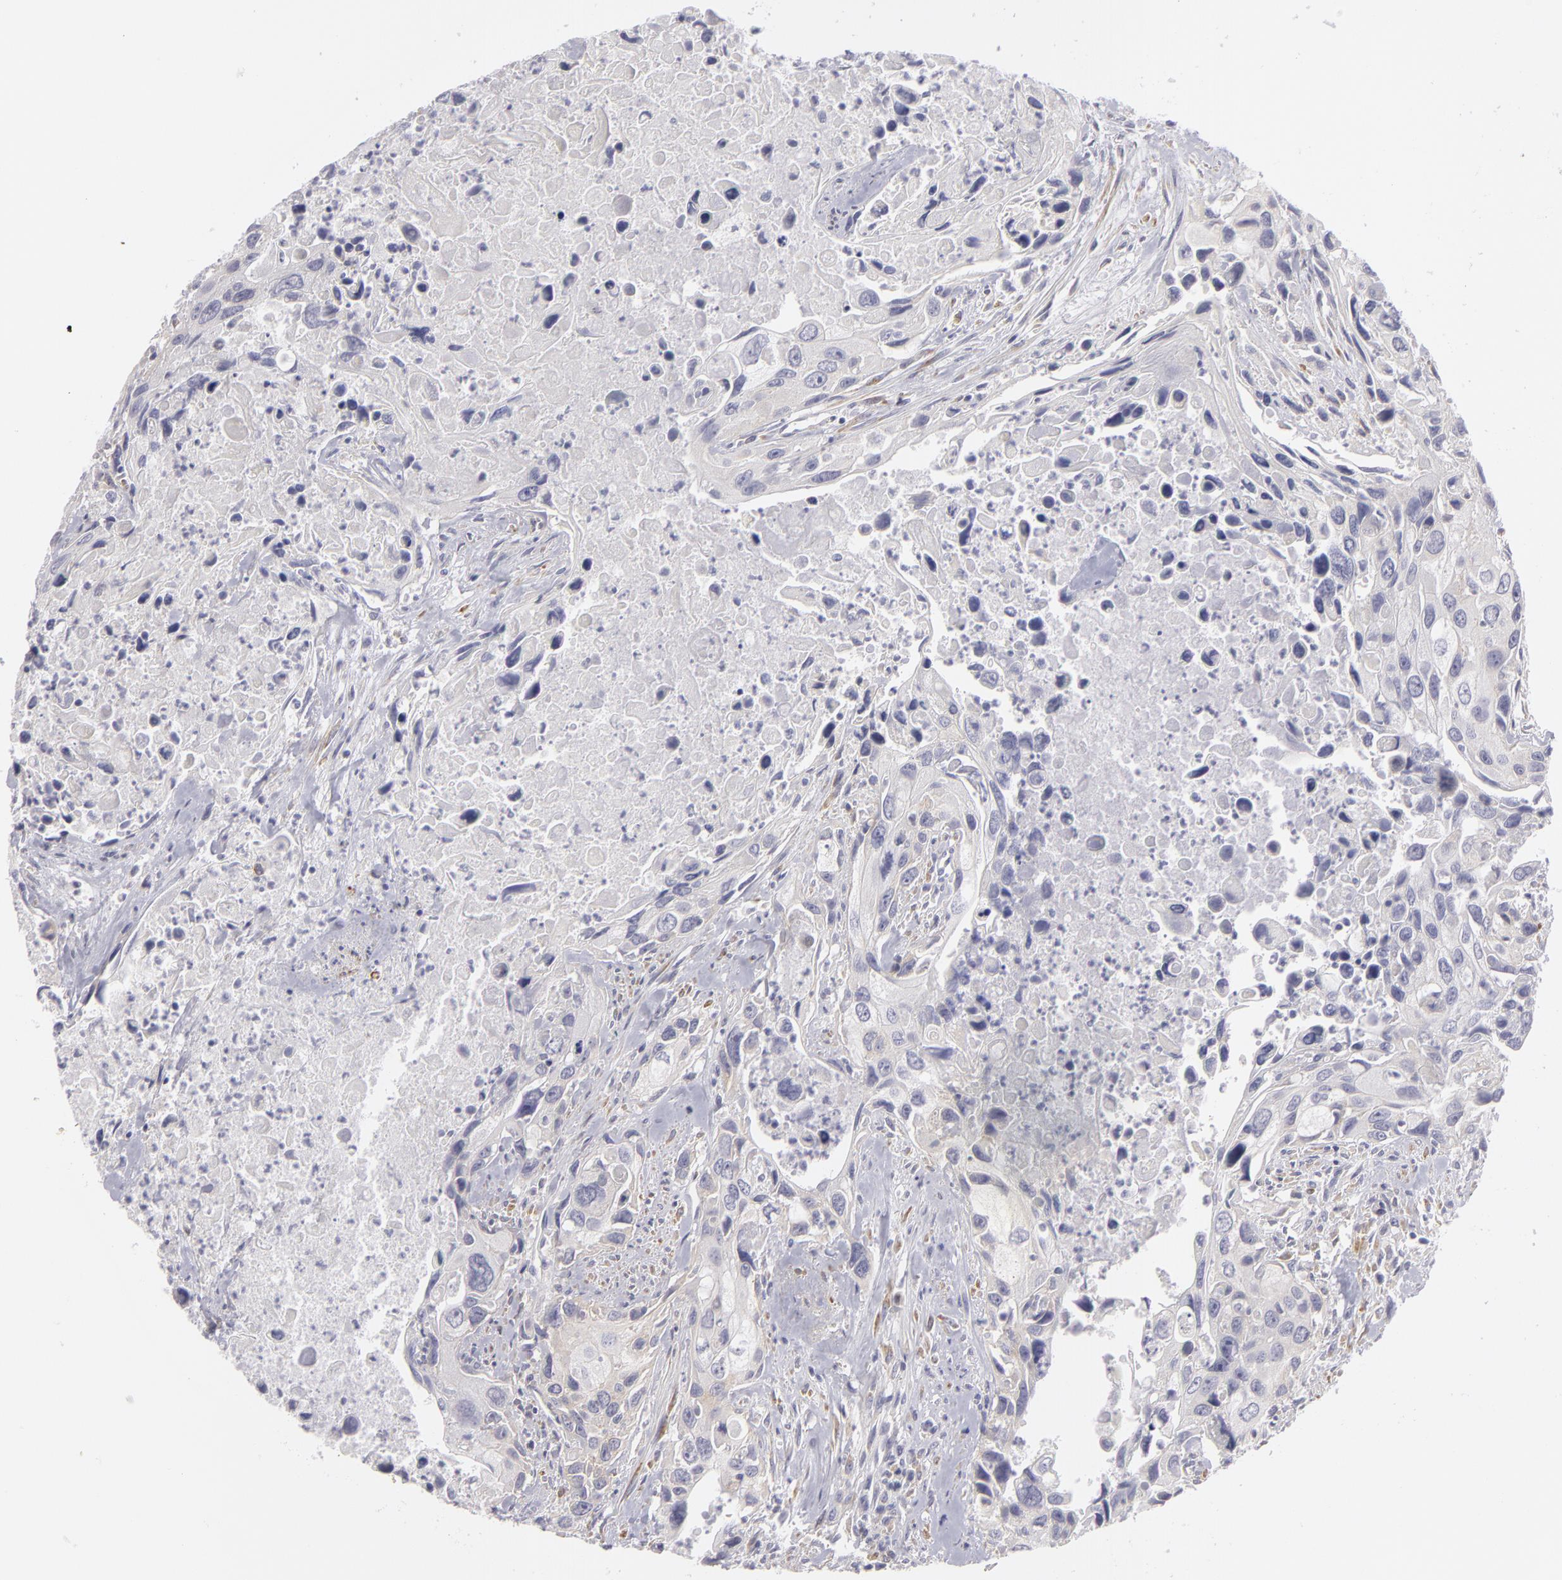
{"staining": {"intensity": "weak", "quantity": "<25%", "location": "cytoplasmic/membranous"}, "tissue": "urothelial cancer", "cell_type": "Tumor cells", "image_type": "cancer", "snomed": [{"axis": "morphology", "description": "Urothelial carcinoma, High grade"}, {"axis": "topography", "description": "Urinary bladder"}], "caption": "Tumor cells are negative for protein expression in human urothelial cancer.", "gene": "ATP2B3", "patient": {"sex": "male", "age": 71}}